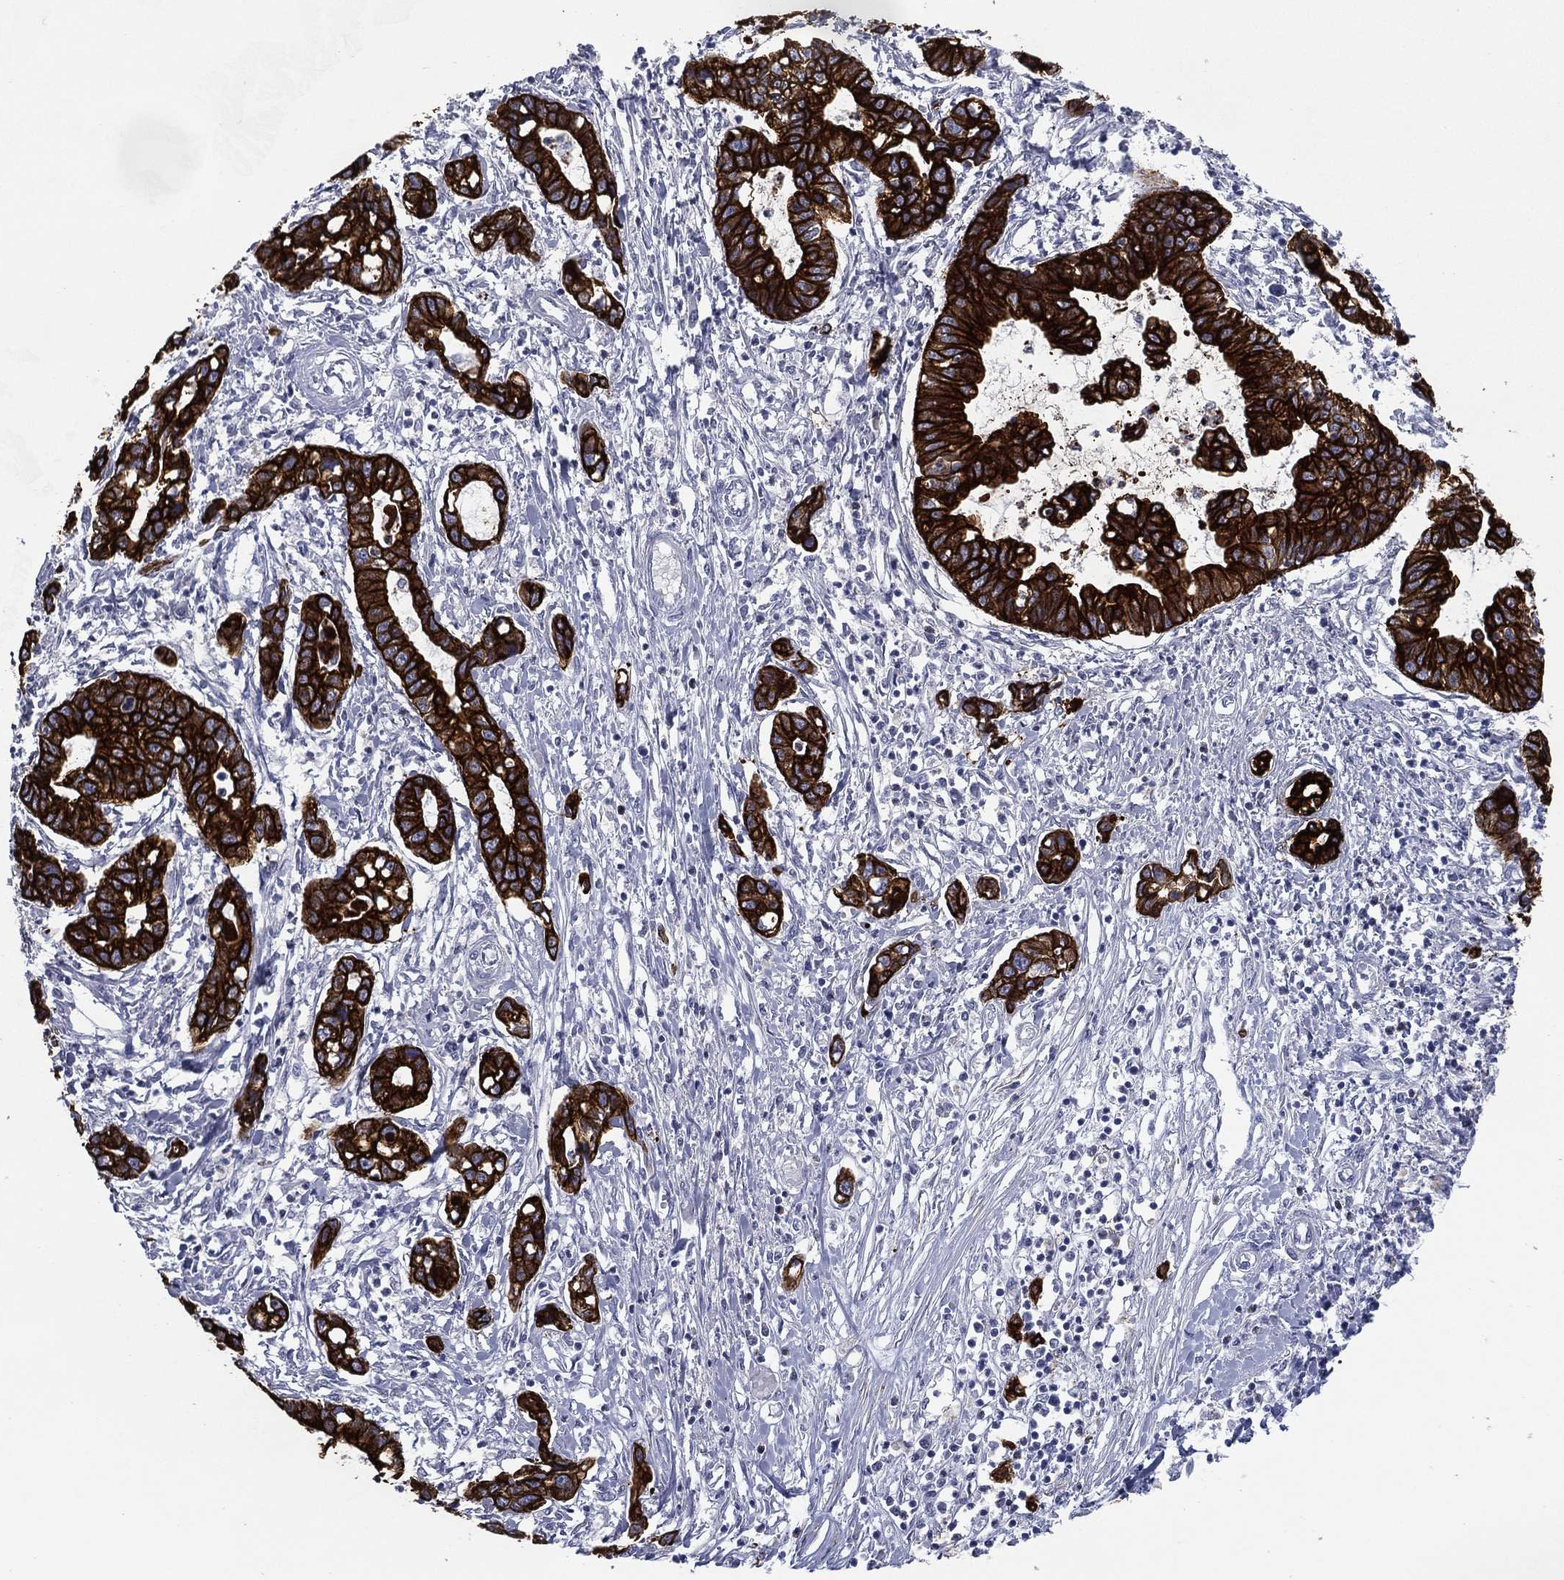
{"staining": {"intensity": "strong", "quantity": ">75%", "location": "cytoplasmic/membranous"}, "tissue": "liver cancer", "cell_type": "Tumor cells", "image_type": "cancer", "snomed": [{"axis": "morphology", "description": "Cholangiocarcinoma"}, {"axis": "topography", "description": "Liver"}], "caption": "The photomicrograph exhibits a brown stain indicating the presence of a protein in the cytoplasmic/membranous of tumor cells in liver cancer.", "gene": "KRT7", "patient": {"sex": "male", "age": 58}}